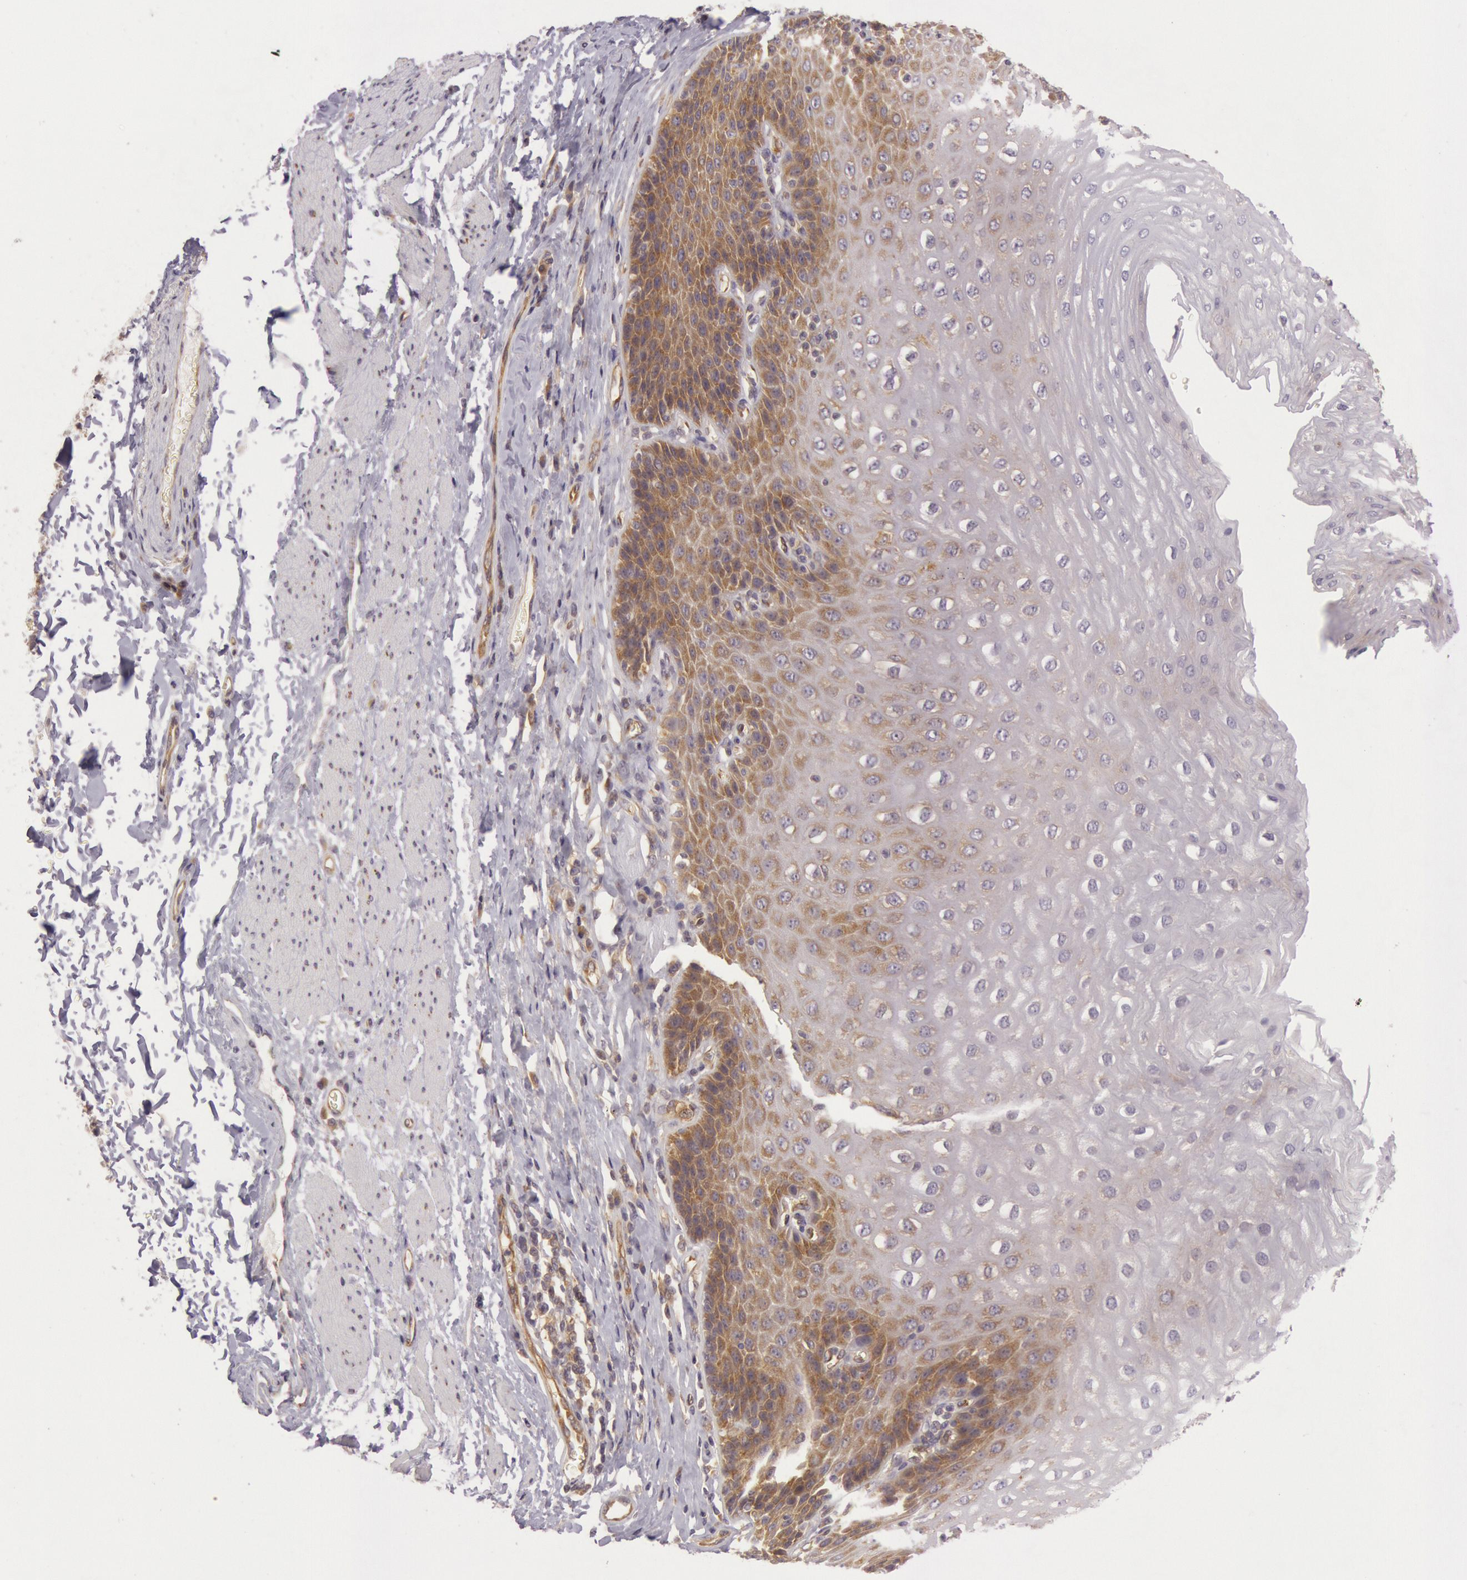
{"staining": {"intensity": "moderate", "quantity": "25%-75%", "location": "cytoplasmic/membranous"}, "tissue": "esophagus", "cell_type": "Squamous epithelial cells", "image_type": "normal", "snomed": [{"axis": "morphology", "description": "Normal tissue, NOS"}, {"axis": "topography", "description": "Esophagus"}], "caption": "Protein staining by IHC reveals moderate cytoplasmic/membranous expression in about 25%-75% of squamous epithelial cells in normal esophagus. (Brightfield microscopy of DAB IHC at high magnification).", "gene": "CHUK", "patient": {"sex": "female", "age": 61}}